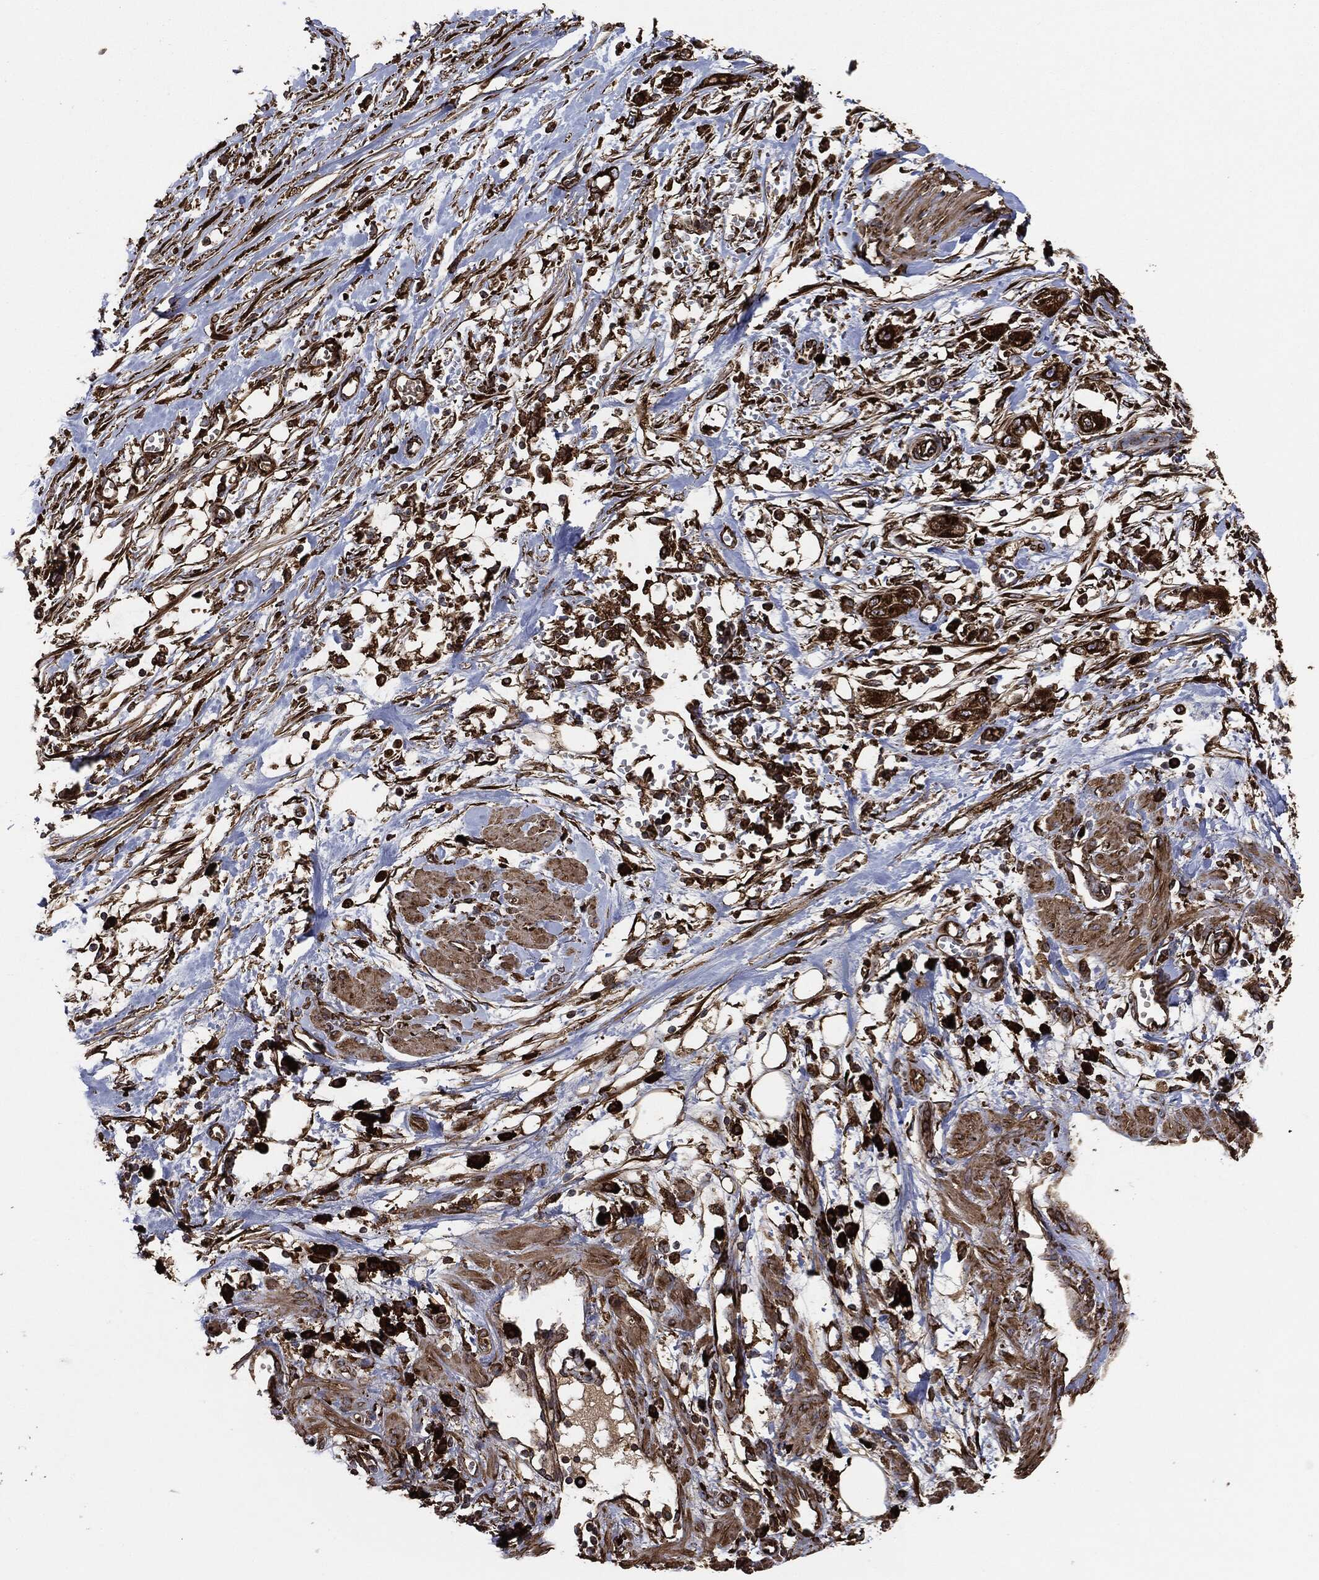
{"staining": {"intensity": "strong", "quantity": ">75%", "location": "cytoplasmic/membranous"}, "tissue": "pancreatic cancer", "cell_type": "Tumor cells", "image_type": "cancer", "snomed": [{"axis": "morphology", "description": "Adenocarcinoma, NOS"}, {"axis": "topography", "description": "Pancreas"}], "caption": "IHC micrograph of human pancreatic adenocarcinoma stained for a protein (brown), which reveals high levels of strong cytoplasmic/membranous expression in about >75% of tumor cells.", "gene": "AMFR", "patient": {"sex": "male", "age": 72}}